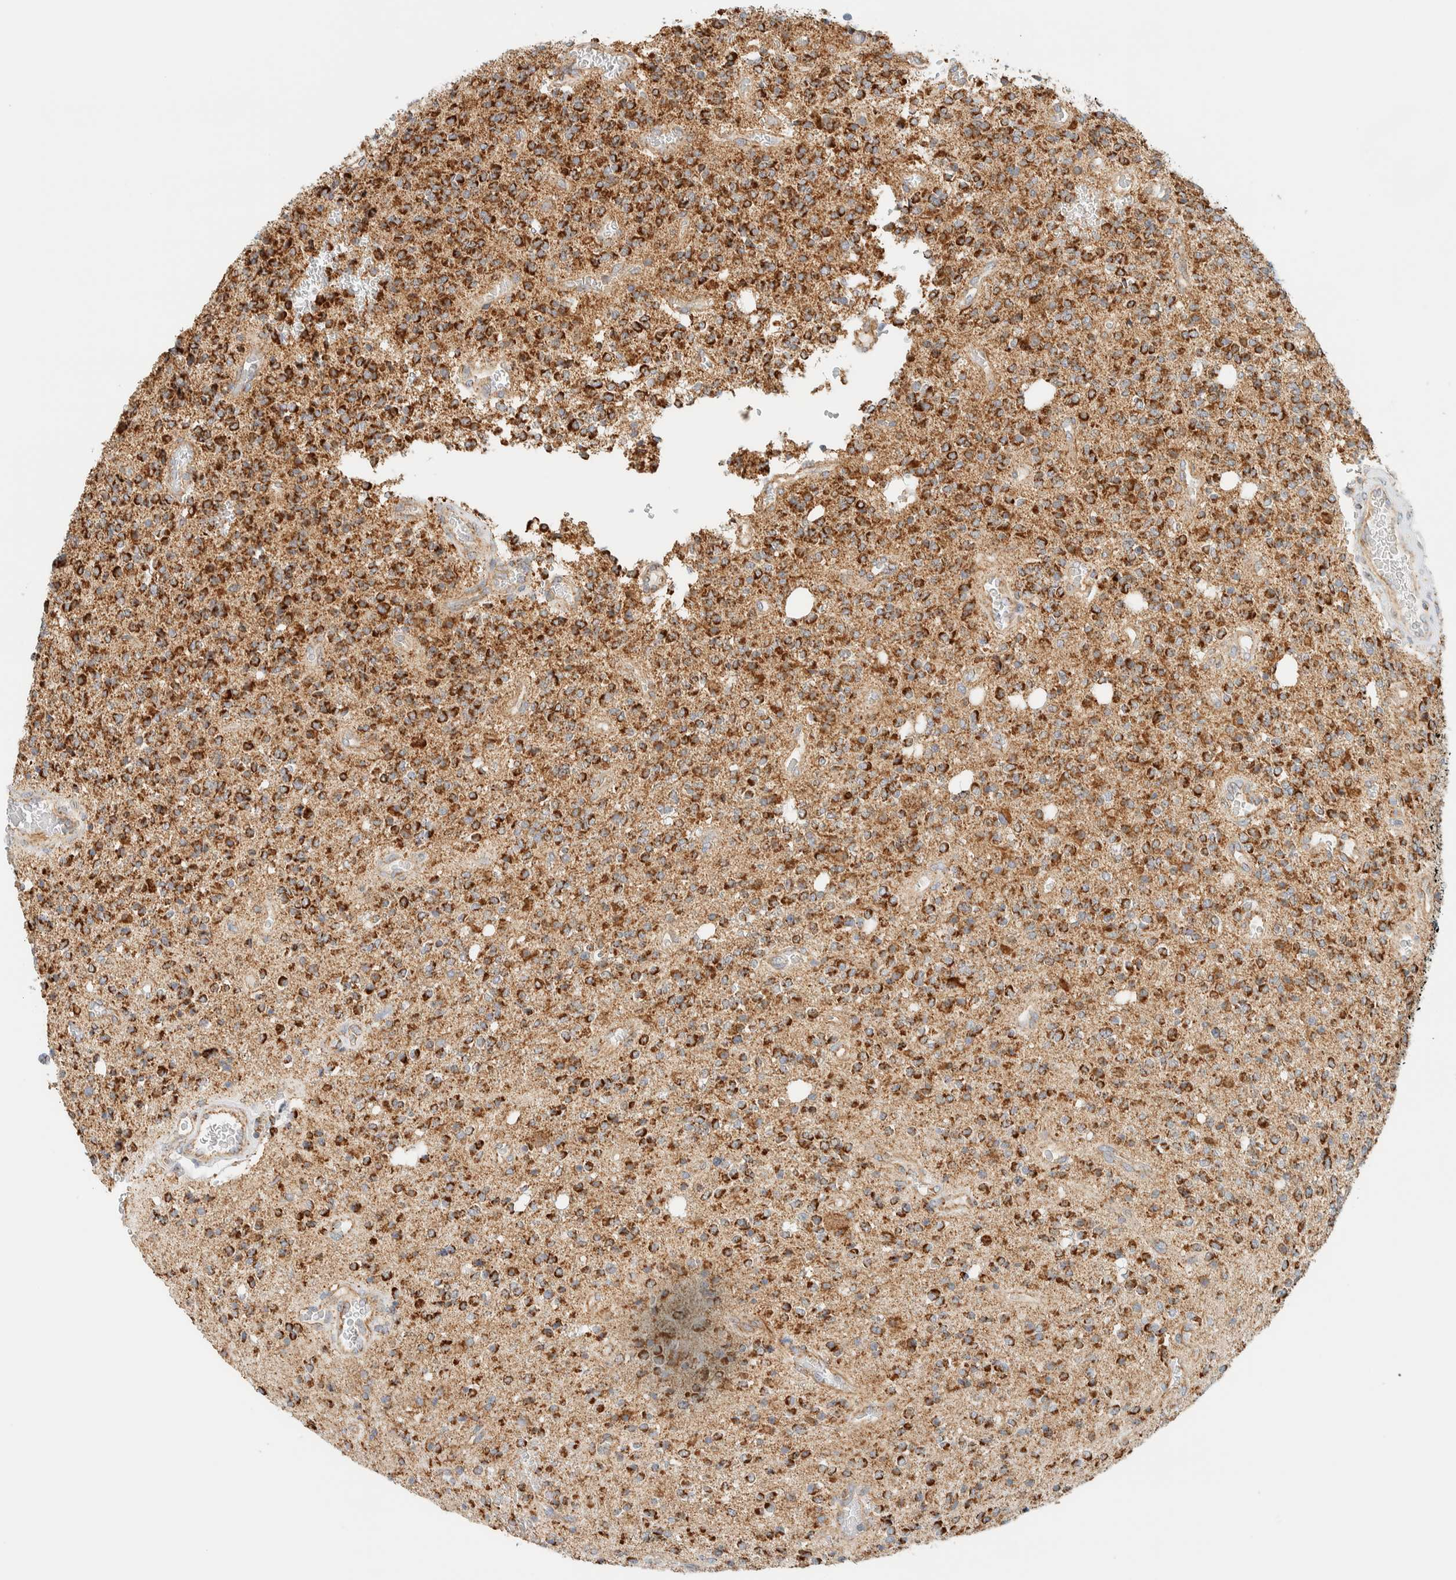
{"staining": {"intensity": "strong", "quantity": ">75%", "location": "cytoplasmic/membranous"}, "tissue": "glioma", "cell_type": "Tumor cells", "image_type": "cancer", "snomed": [{"axis": "morphology", "description": "Glioma, malignant, High grade"}, {"axis": "topography", "description": "Brain"}], "caption": "Protein analysis of glioma tissue exhibits strong cytoplasmic/membranous expression in approximately >75% of tumor cells. (Stains: DAB in brown, nuclei in blue, Microscopy: brightfield microscopy at high magnification).", "gene": "KIFAP3", "patient": {"sex": "male", "age": 34}}